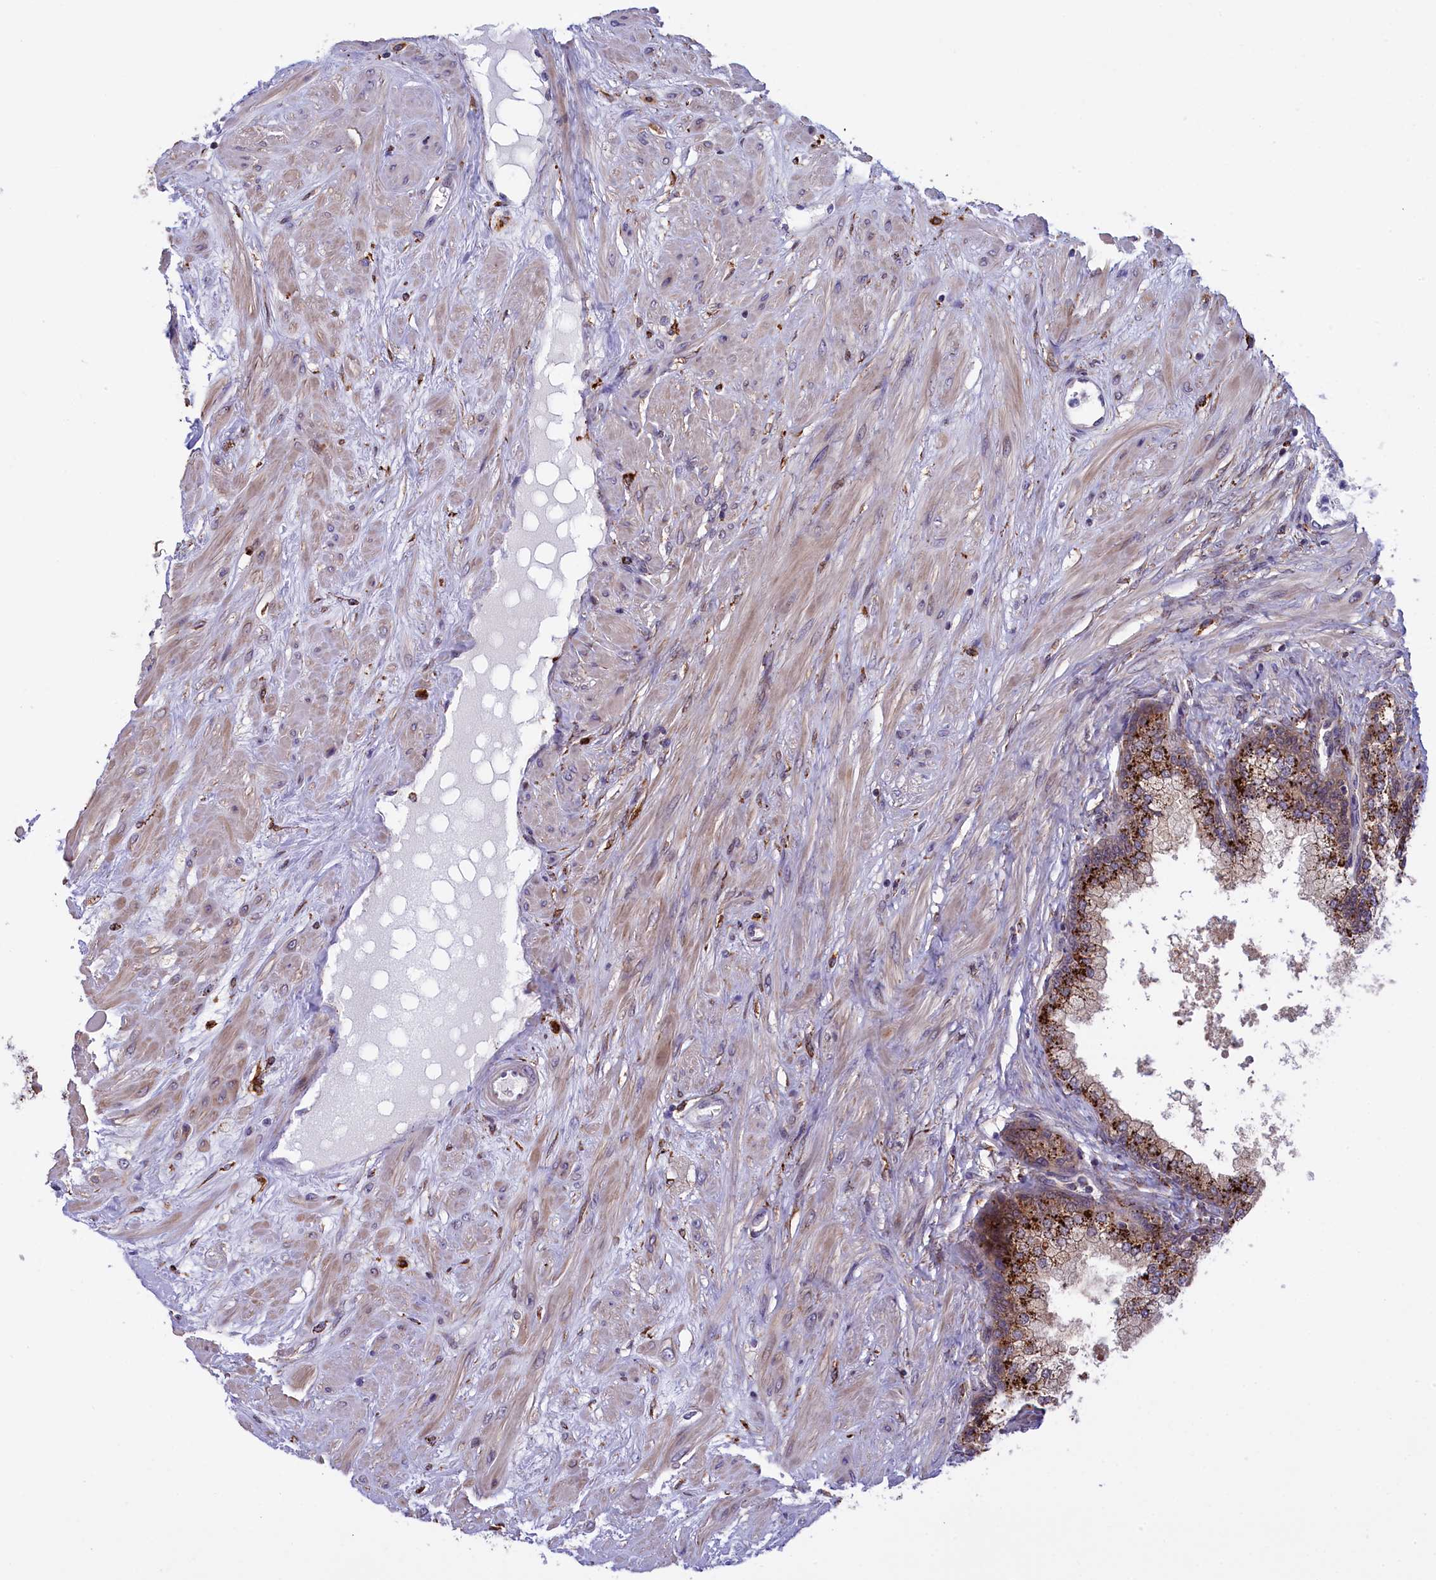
{"staining": {"intensity": "strong", "quantity": ">75%", "location": "cytoplasmic/membranous"}, "tissue": "prostate", "cell_type": "Glandular cells", "image_type": "normal", "snomed": [{"axis": "morphology", "description": "Normal tissue, NOS"}, {"axis": "topography", "description": "Prostate"}], "caption": "Glandular cells exhibit high levels of strong cytoplasmic/membranous positivity in approximately >75% of cells in benign human prostate. (DAB (3,3'-diaminobenzidine) IHC with brightfield microscopy, high magnification).", "gene": "MAN2B1", "patient": {"sex": "male", "age": 60}}